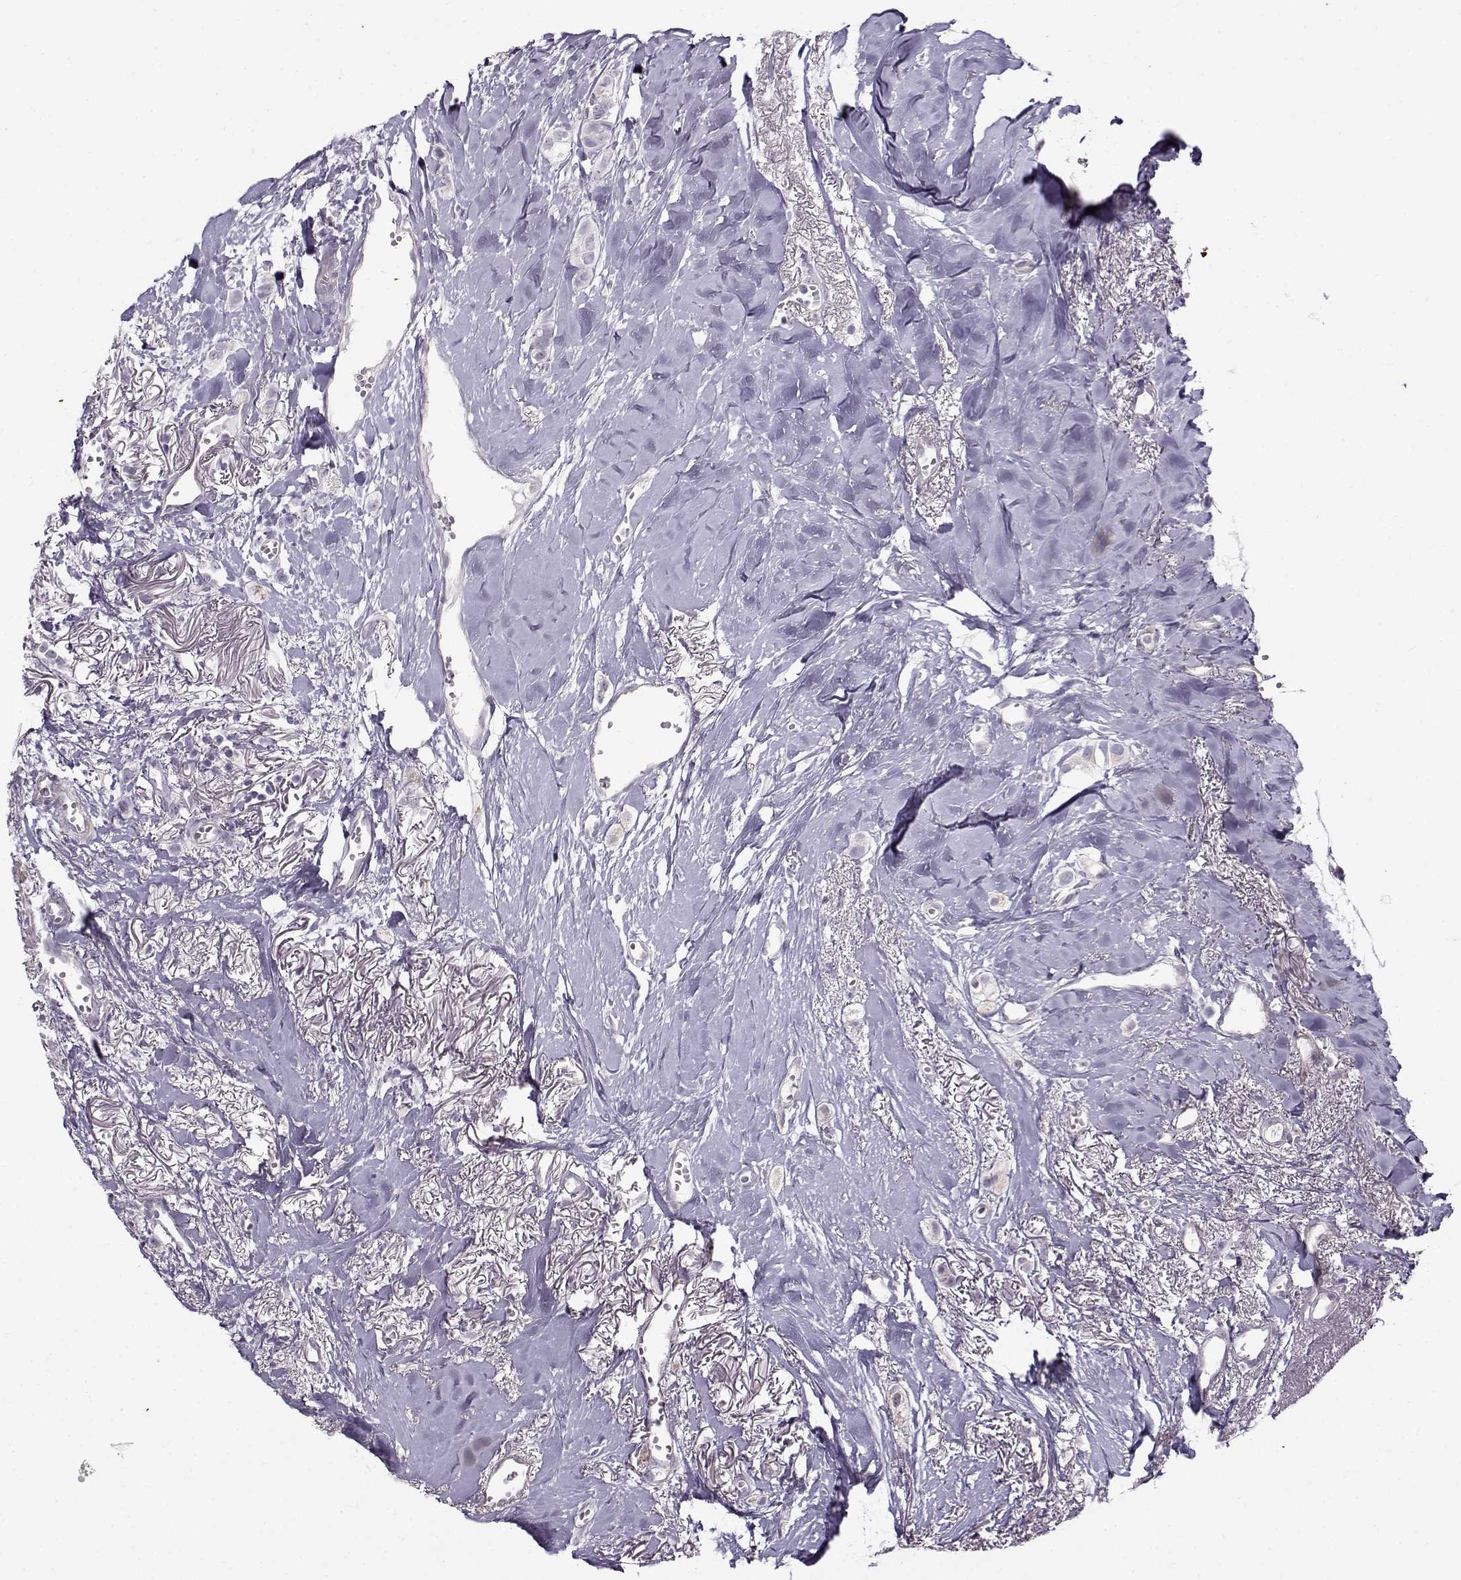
{"staining": {"intensity": "negative", "quantity": "none", "location": "none"}, "tissue": "breast cancer", "cell_type": "Tumor cells", "image_type": "cancer", "snomed": [{"axis": "morphology", "description": "Duct carcinoma"}, {"axis": "topography", "description": "Breast"}], "caption": "Histopathology image shows no significant protein expression in tumor cells of breast infiltrating ductal carcinoma.", "gene": "TEX55", "patient": {"sex": "female", "age": 85}}